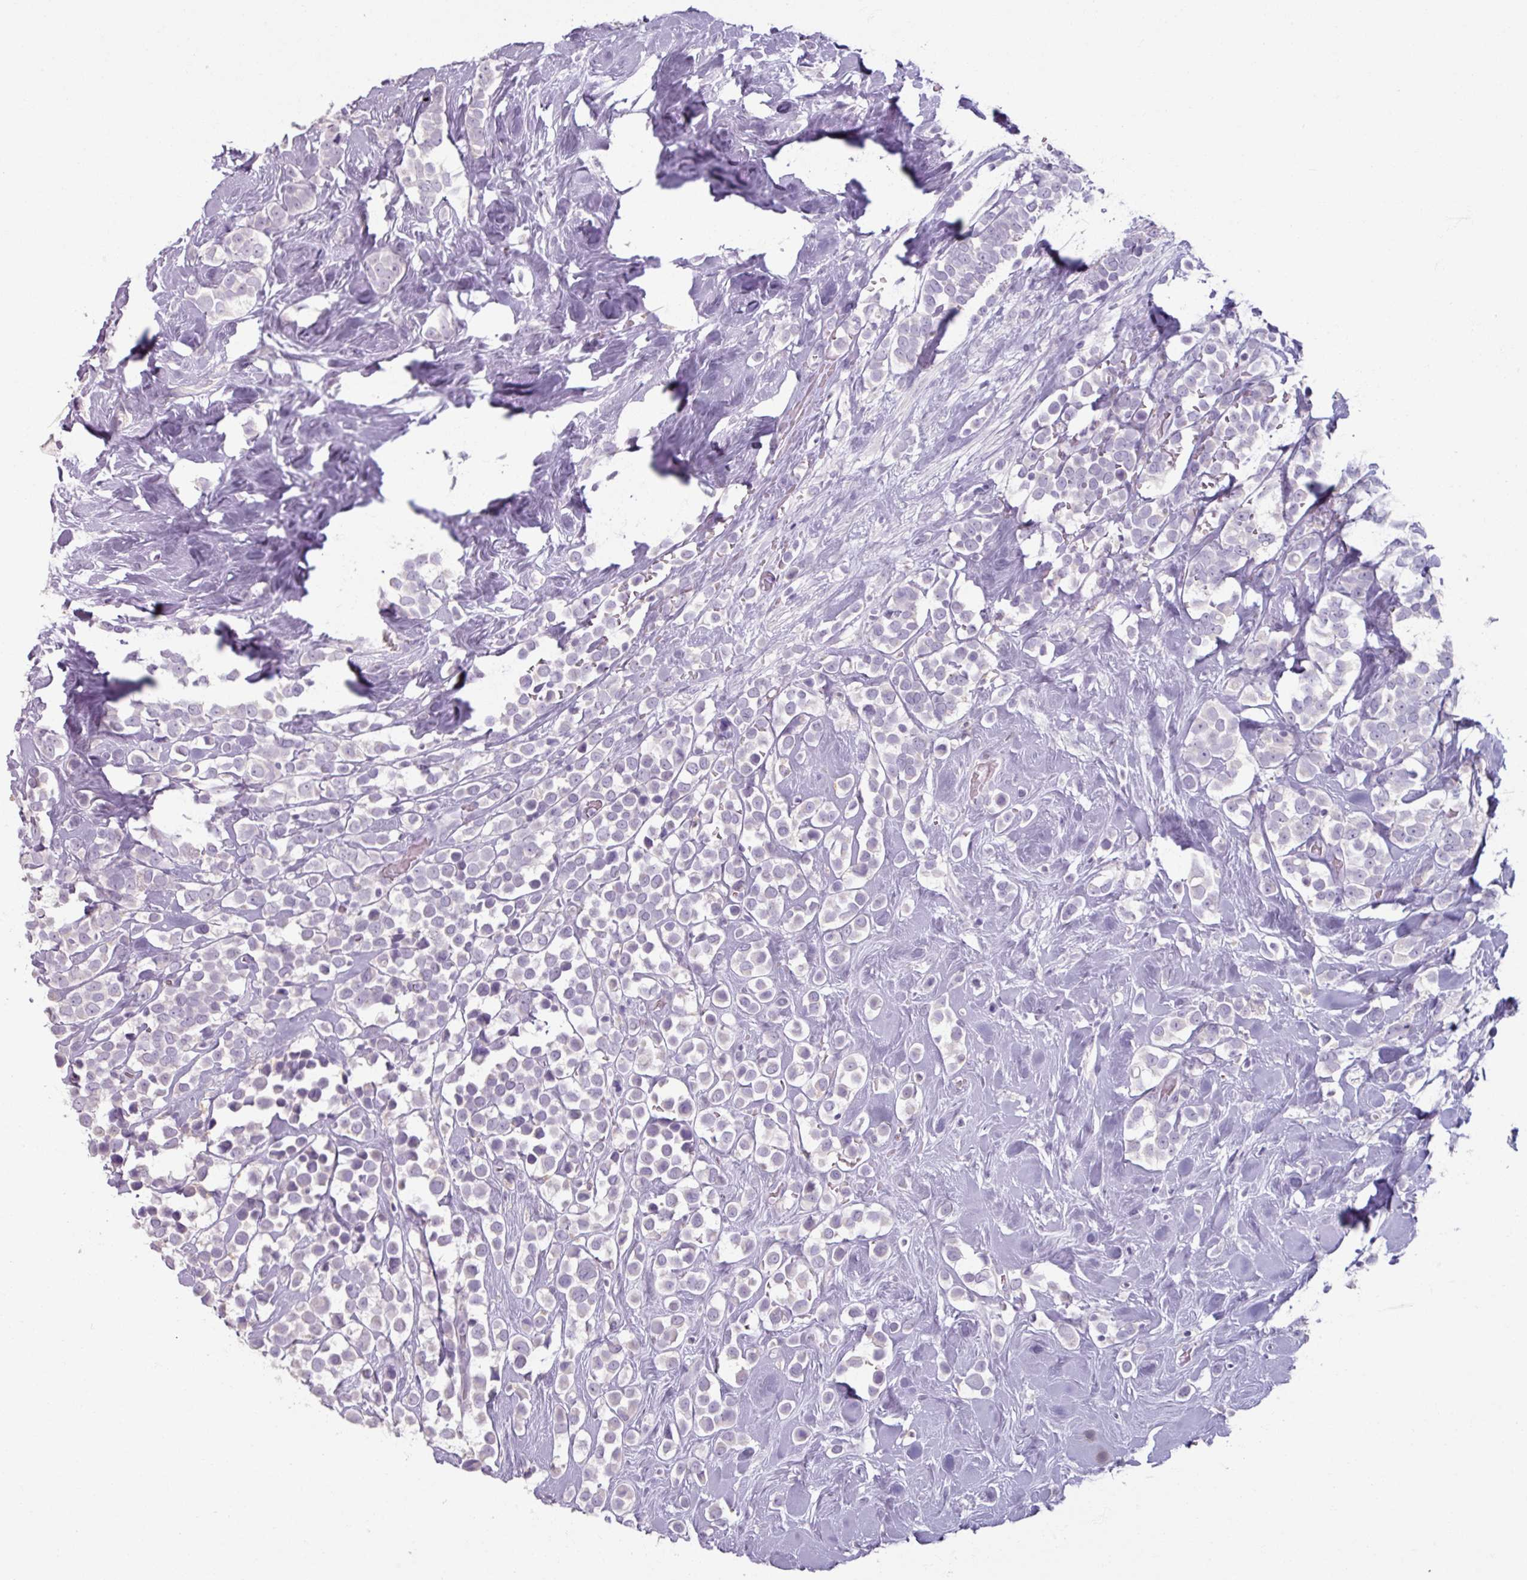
{"staining": {"intensity": "negative", "quantity": "none", "location": "none"}, "tissue": "breast cancer", "cell_type": "Tumor cells", "image_type": "cancer", "snomed": [{"axis": "morphology", "description": "Duct carcinoma"}, {"axis": "topography", "description": "Breast"}], "caption": "The immunohistochemistry photomicrograph has no significant staining in tumor cells of breast cancer tissue.", "gene": "SLC27A5", "patient": {"sex": "female", "age": 80}}